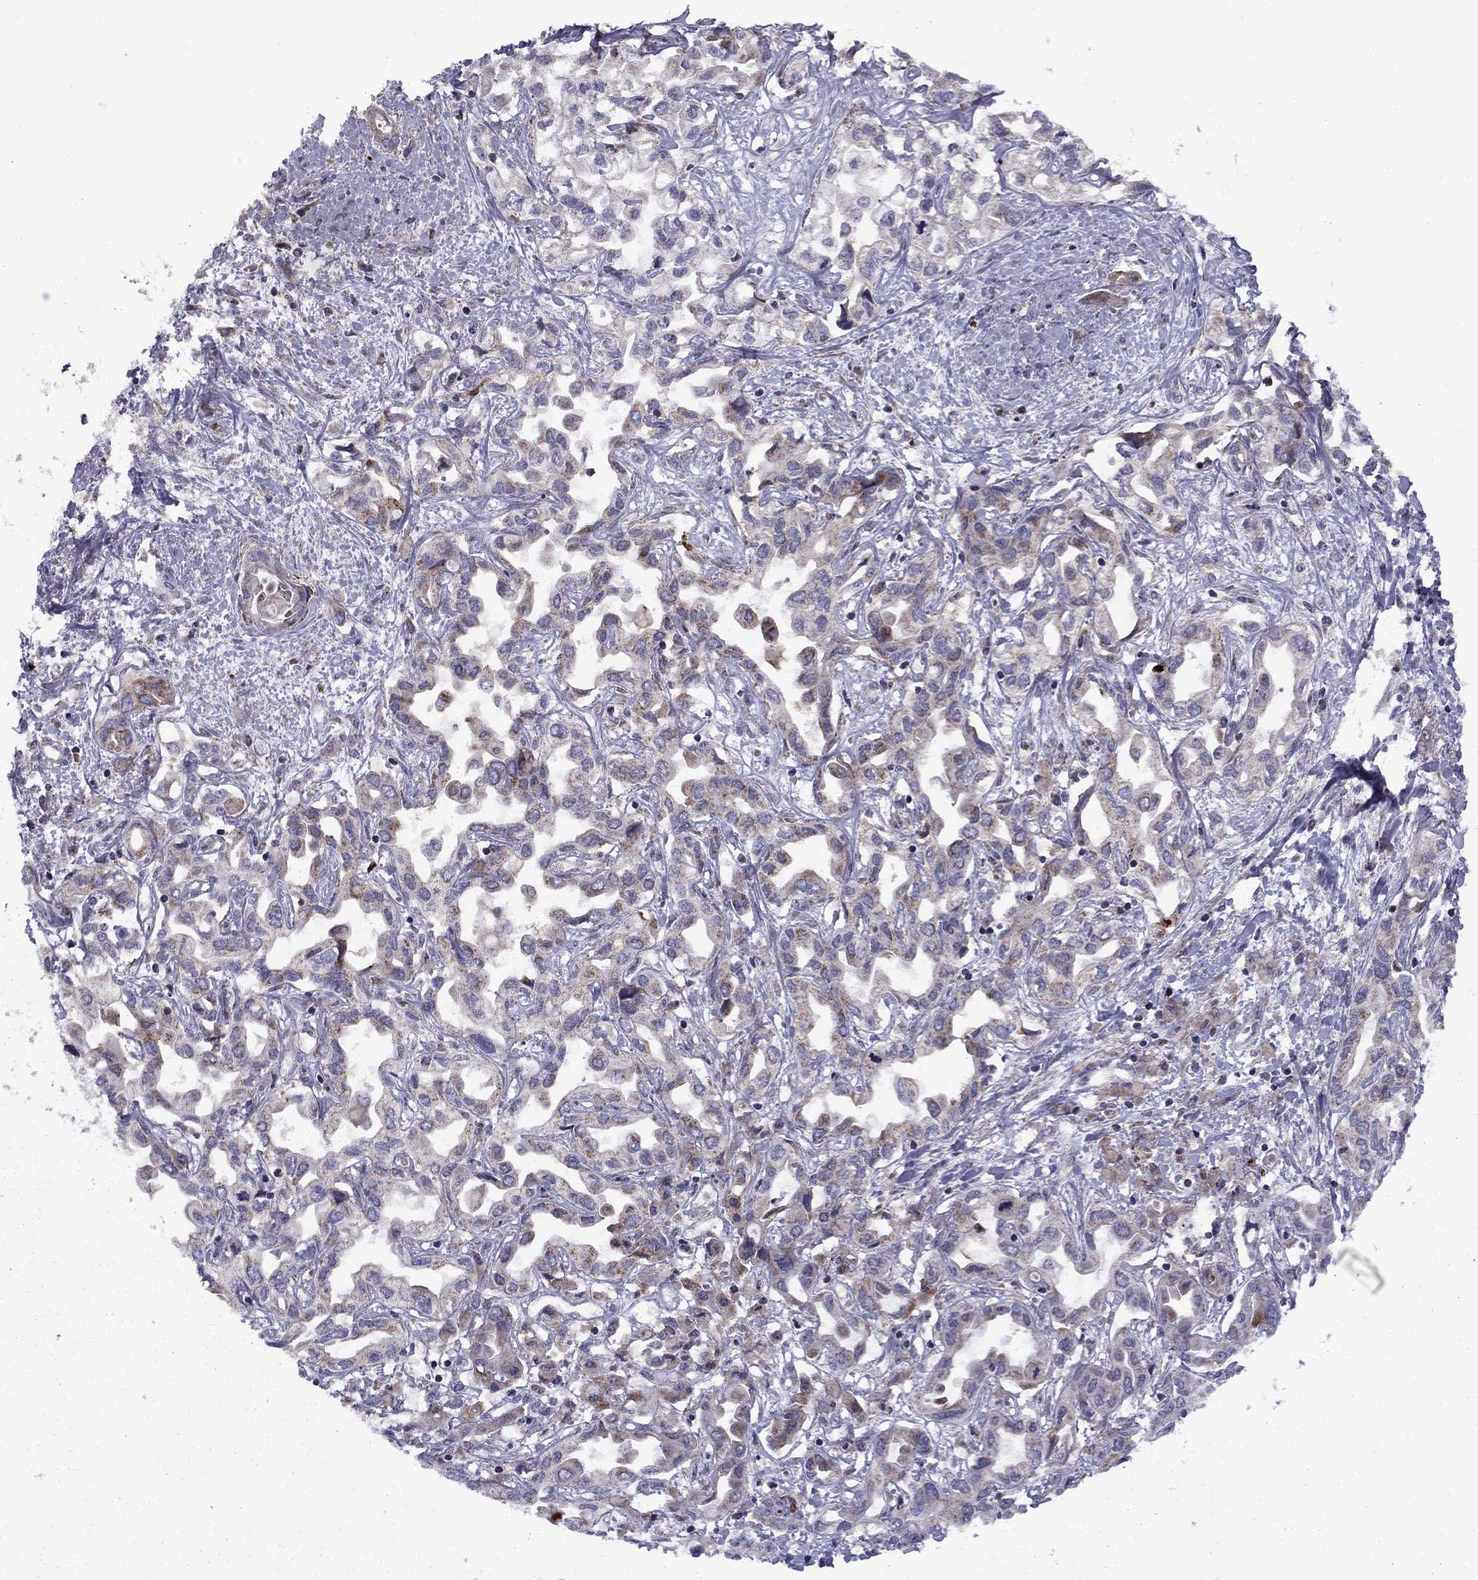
{"staining": {"intensity": "moderate", "quantity": "<25%", "location": "cytoplasmic/membranous"}, "tissue": "liver cancer", "cell_type": "Tumor cells", "image_type": "cancer", "snomed": [{"axis": "morphology", "description": "Cholangiocarcinoma"}, {"axis": "topography", "description": "Liver"}], "caption": "Liver cancer was stained to show a protein in brown. There is low levels of moderate cytoplasmic/membranous positivity in approximately <25% of tumor cells.", "gene": "ALG6", "patient": {"sex": "female", "age": 64}}